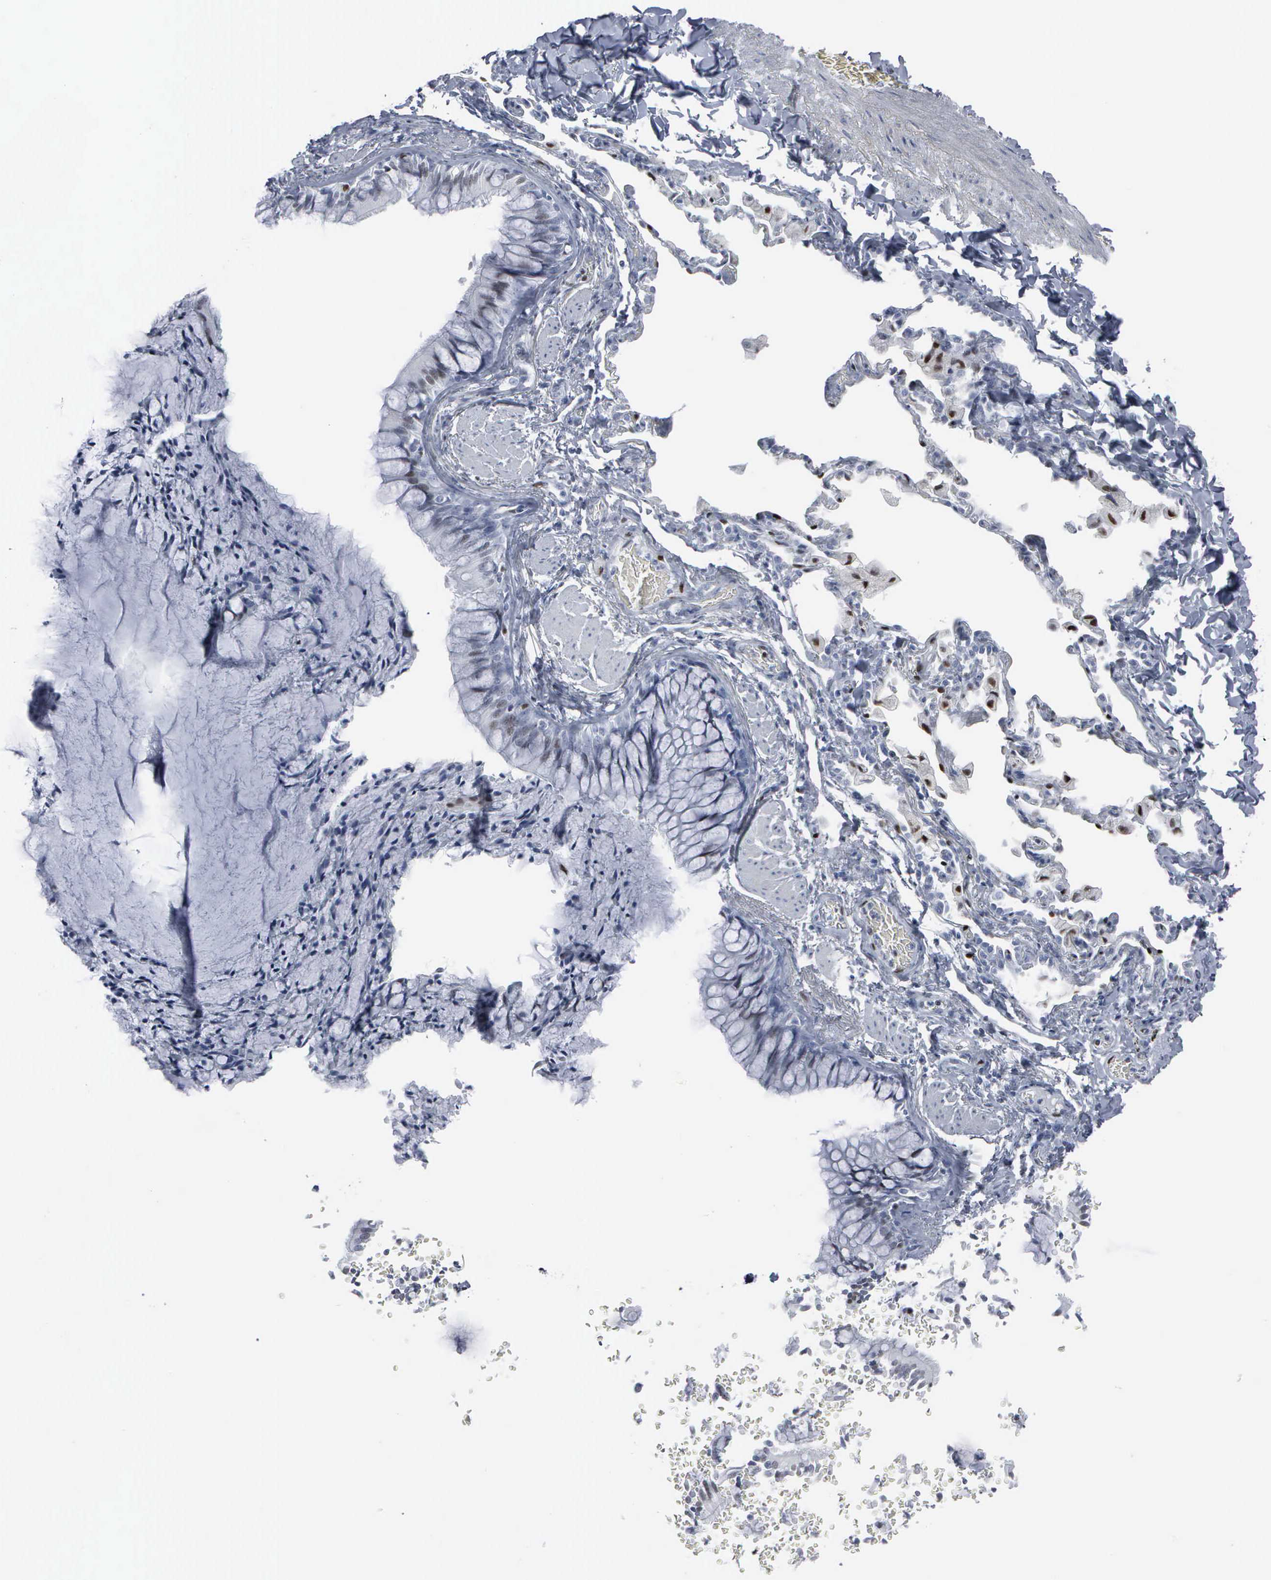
{"staining": {"intensity": "weak", "quantity": "<25%", "location": "nuclear"}, "tissue": "bronchus", "cell_type": "Respiratory epithelial cells", "image_type": "normal", "snomed": [{"axis": "morphology", "description": "Normal tissue, NOS"}, {"axis": "topography", "description": "Lung"}], "caption": "Immunohistochemistry micrograph of normal bronchus: bronchus stained with DAB (3,3'-diaminobenzidine) demonstrates no significant protein staining in respiratory epithelial cells.", "gene": "CCND3", "patient": {"sex": "male", "age": 54}}